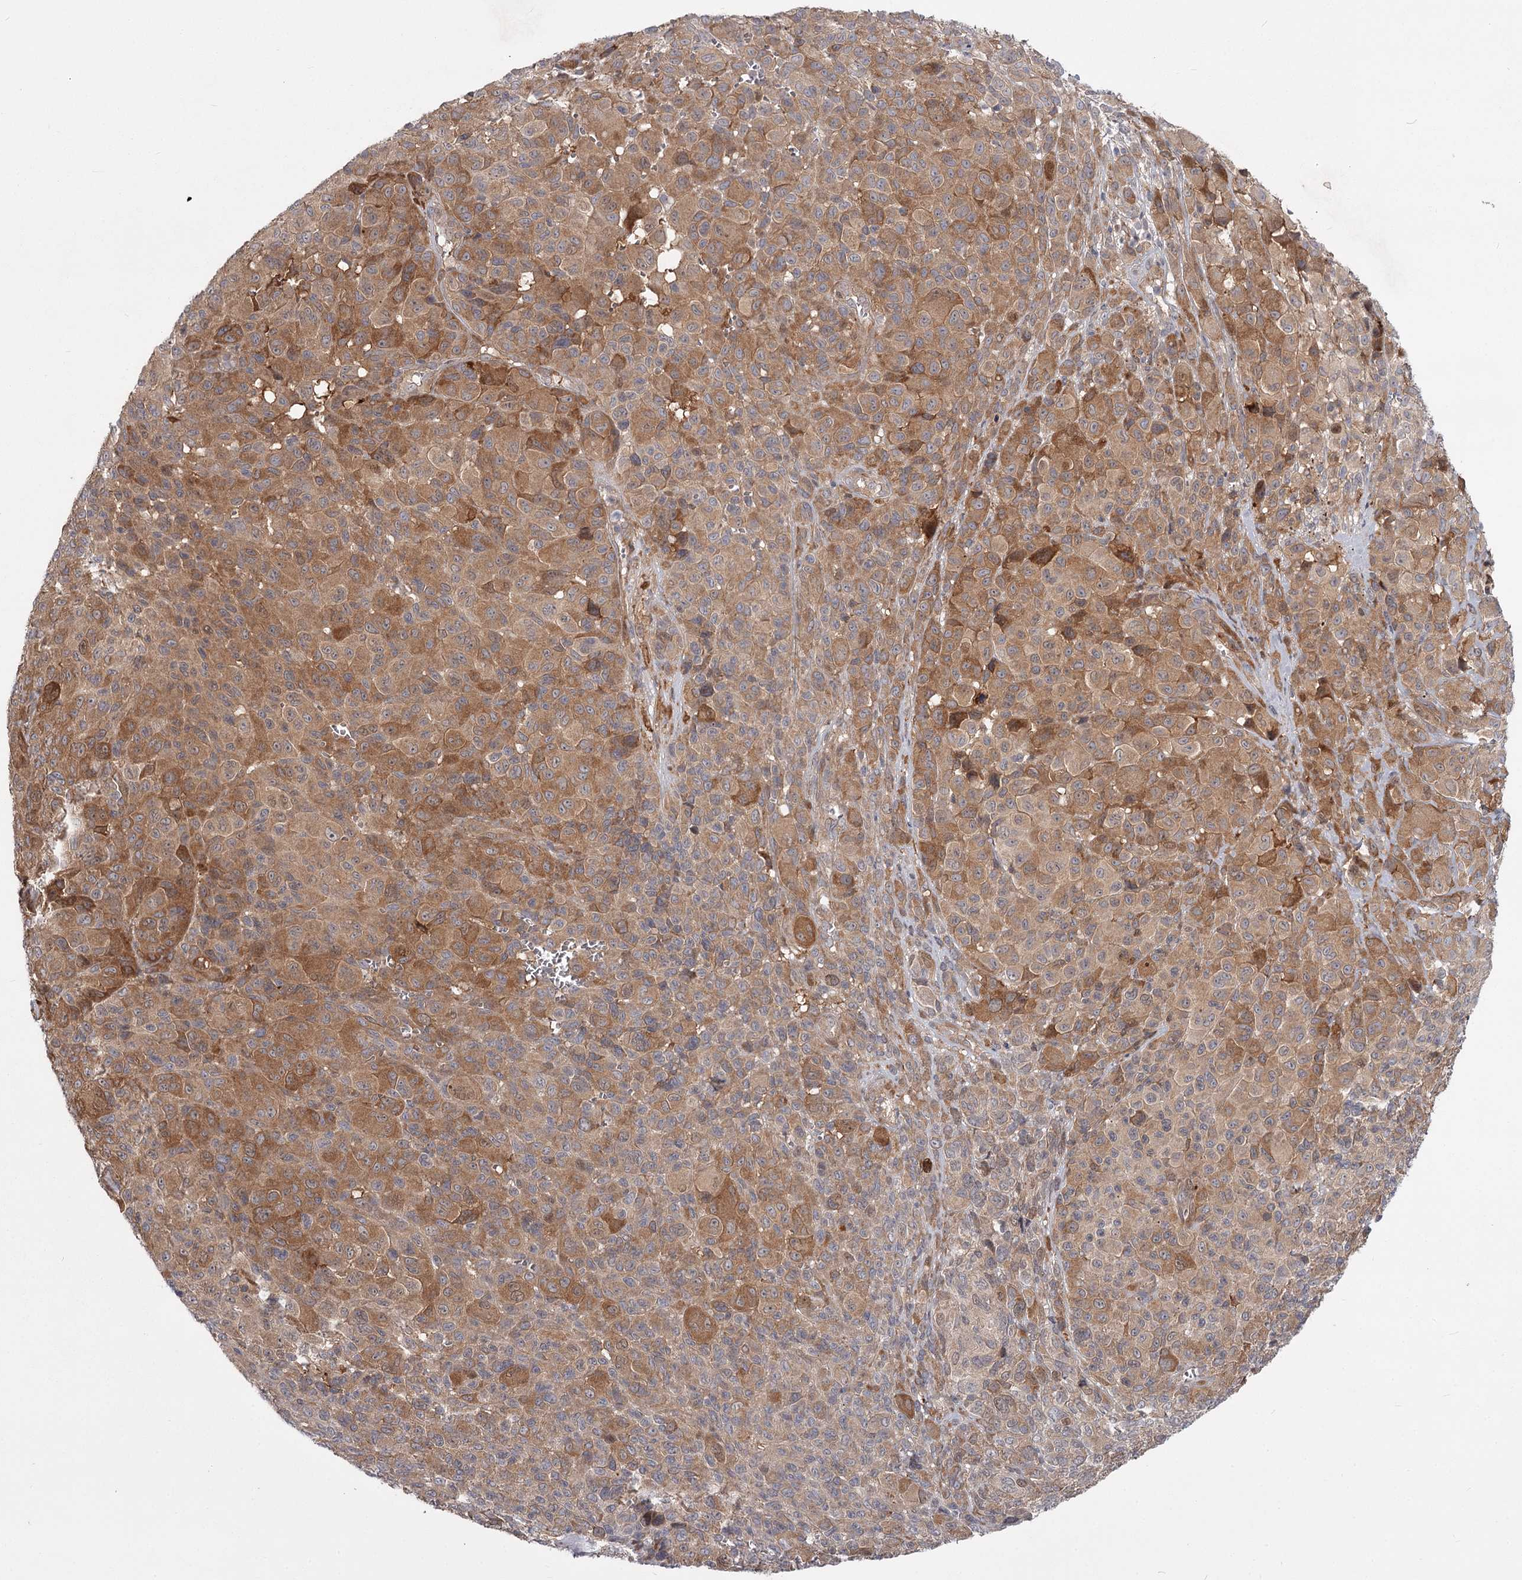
{"staining": {"intensity": "moderate", "quantity": ">75%", "location": "cytoplasmic/membranous"}, "tissue": "melanoma", "cell_type": "Tumor cells", "image_type": "cancer", "snomed": [{"axis": "morphology", "description": "Malignant melanoma, NOS"}, {"axis": "topography", "description": "Skin of trunk"}], "caption": "This is a micrograph of immunohistochemistry (IHC) staining of malignant melanoma, which shows moderate expression in the cytoplasmic/membranous of tumor cells.", "gene": "CCNG2", "patient": {"sex": "male", "age": 71}}